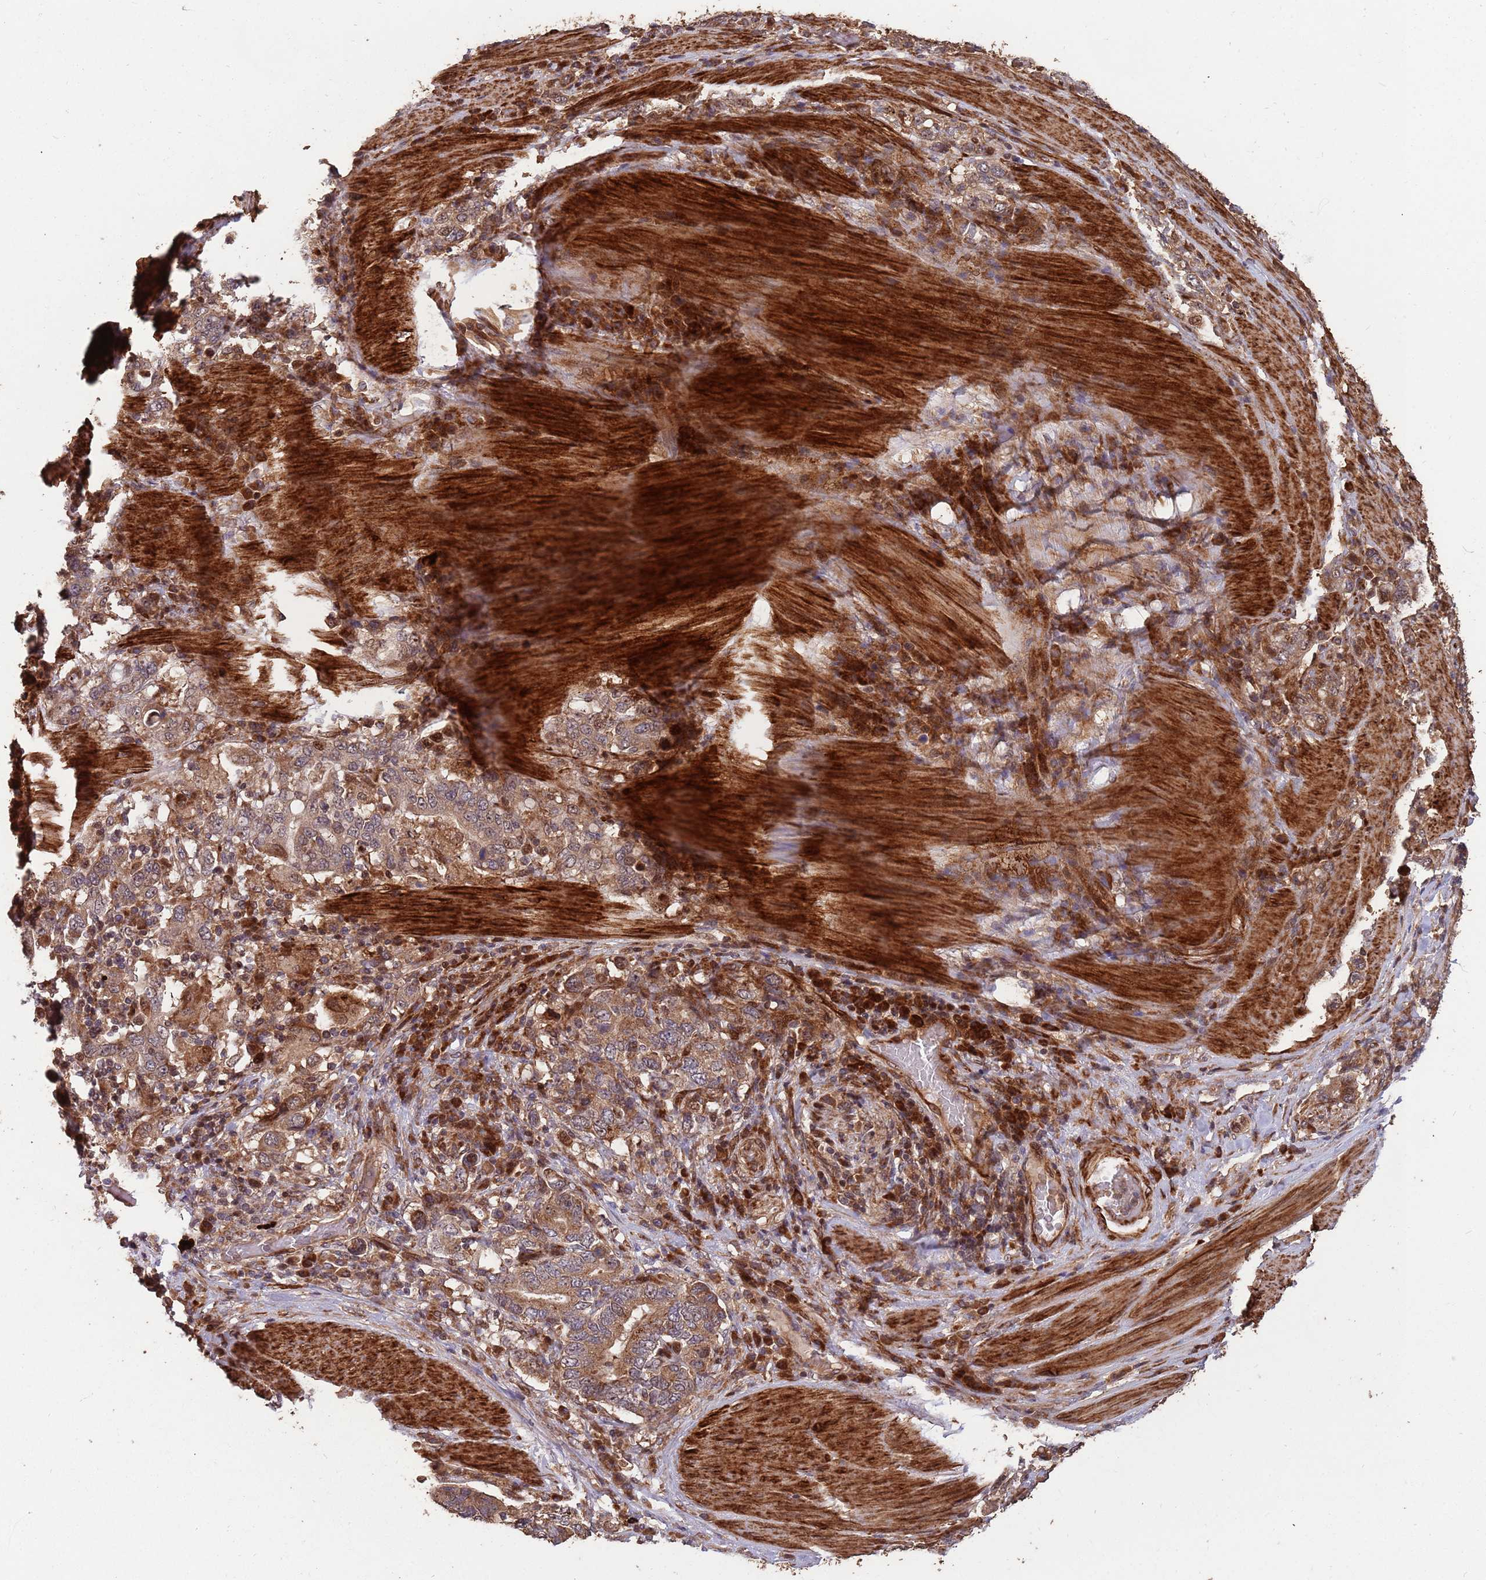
{"staining": {"intensity": "moderate", "quantity": ">75%", "location": "cytoplasmic/membranous"}, "tissue": "stomach cancer", "cell_type": "Tumor cells", "image_type": "cancer", "snomed": [{"axis": "morphology", "description": "Adenocarcinoma, NOS"}, {"axis": "topography", "description": "Stomach, upper"}, {"axis": "topography", "description": "Stomach"}], "caption": "Immunohistochemical staining of human stomach adenocarcinoma demonstrates medium levels of moderate cytoplasmic/membranous protein positivity in approximately >75% of tumor cells.", "gene": "ZNF428", "patient": {"sex": "male", "age": 62}}